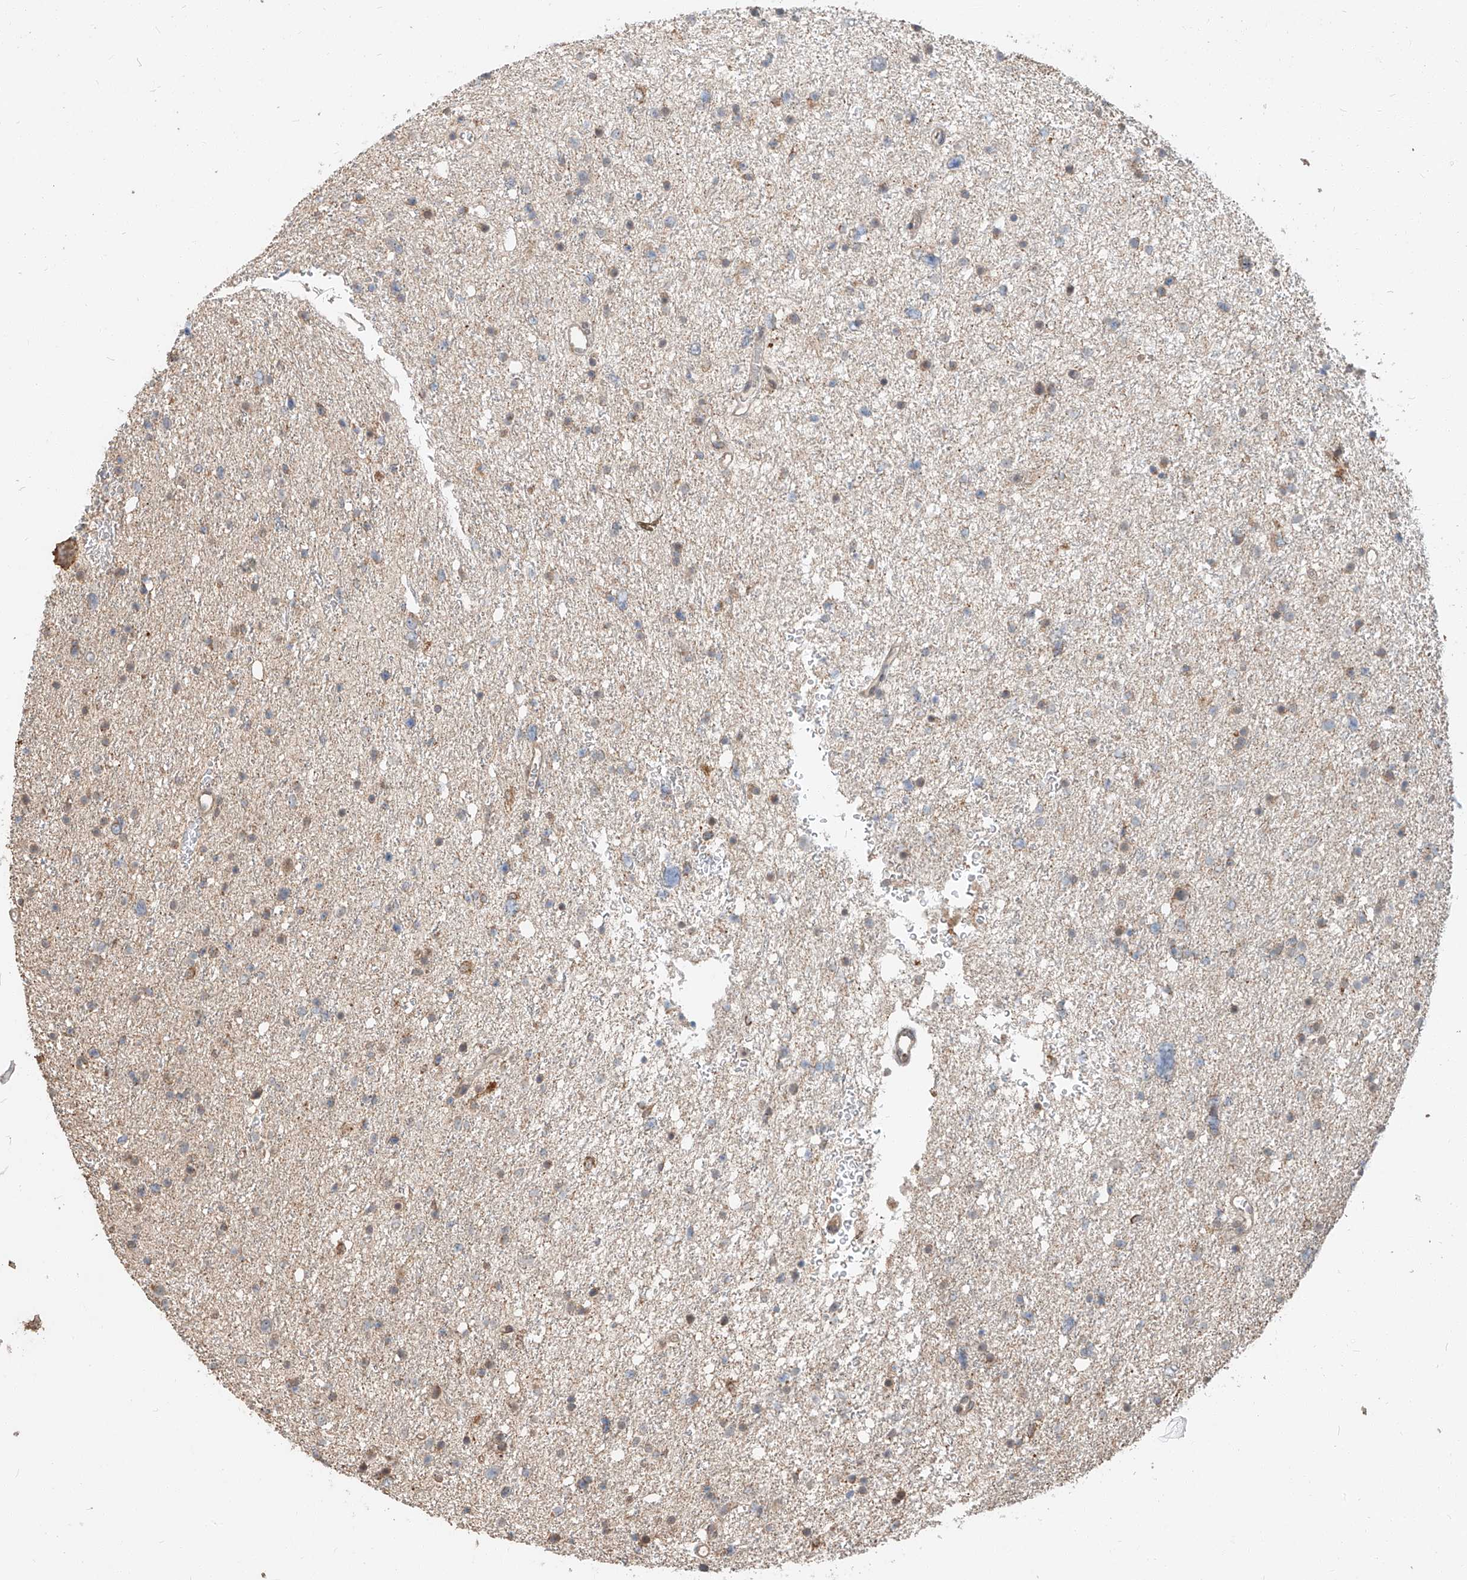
{"staining": {"intensity": "negative", "quantity": "none", "location": "none"}, "tissue": "glioma", "cell_type": "Tumor cells", "image_type": "cancer", "snomed": [{"axis": "morphology", "description": "Glioma, malignant, Low grade"}, {"axis": "topography", "description": "Brain"}], "caption": "Immunohistochemical staining of human glioma exhibits no significant staining in tumor cells.", "gene": "STX19", "patient": {"sex": "female", "age": 37}}